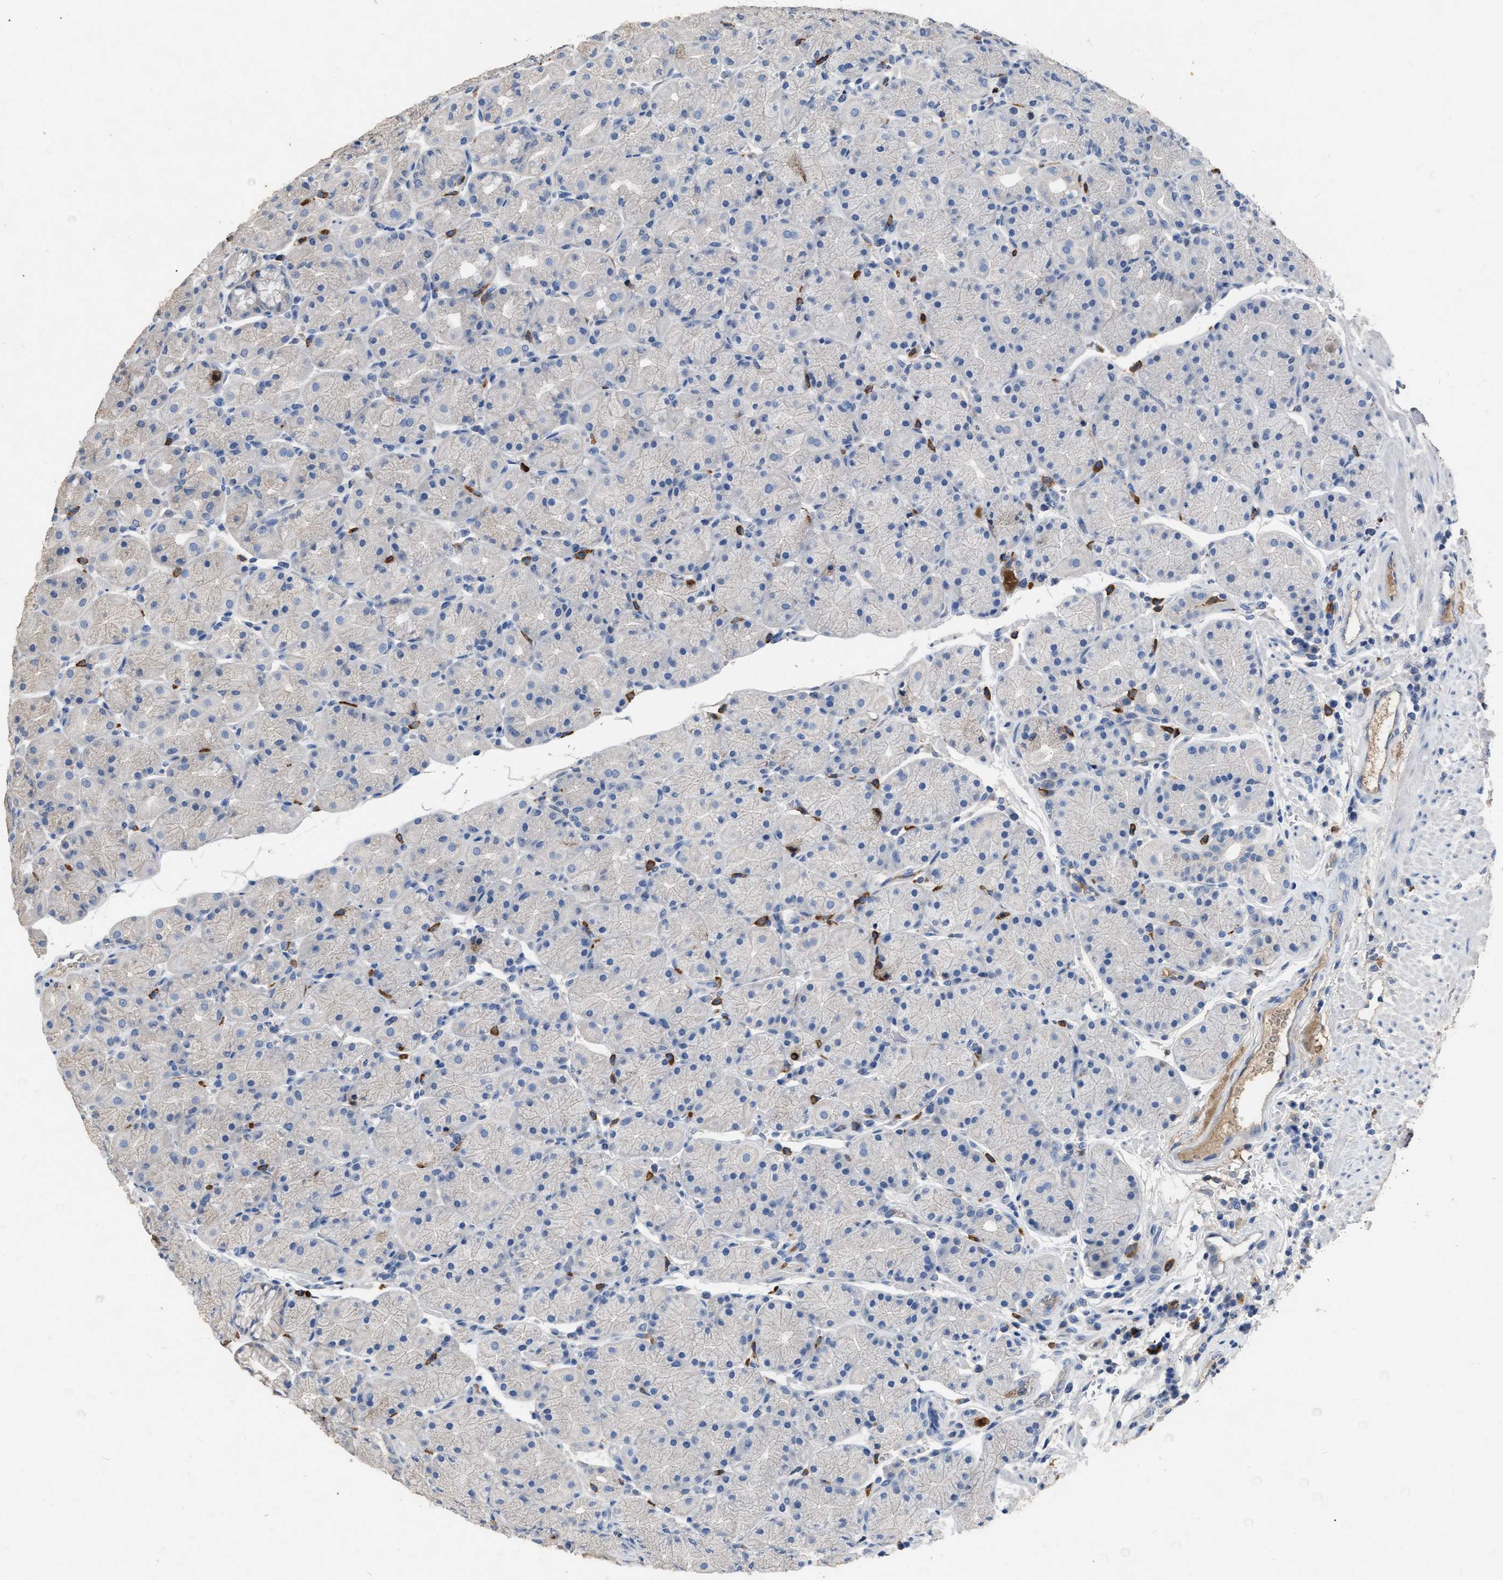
{"staining": {"intensity": "negative", "quantity": "none", "location": "none"}, "tissue": "stomach", "cell_type": "Glandular cells", "image_type": "normal", "snomed": [{"axis": "morphology", "description": "Normal tissue, NOS"}, {"axis": "morphology", "description": "Carcinoid, malignant, NOS"}, {"axis": "topography", "description": "Stomach, upper"}], "caption": "Glandular cells are negative for brown protein staining in unremarkable stomach. The staining is performed using DAB brown chromogen with nuclei counter-stained in using hematoxylin.", "gene": "HABP2", "patient": {"sex": "male", "age": 39}}